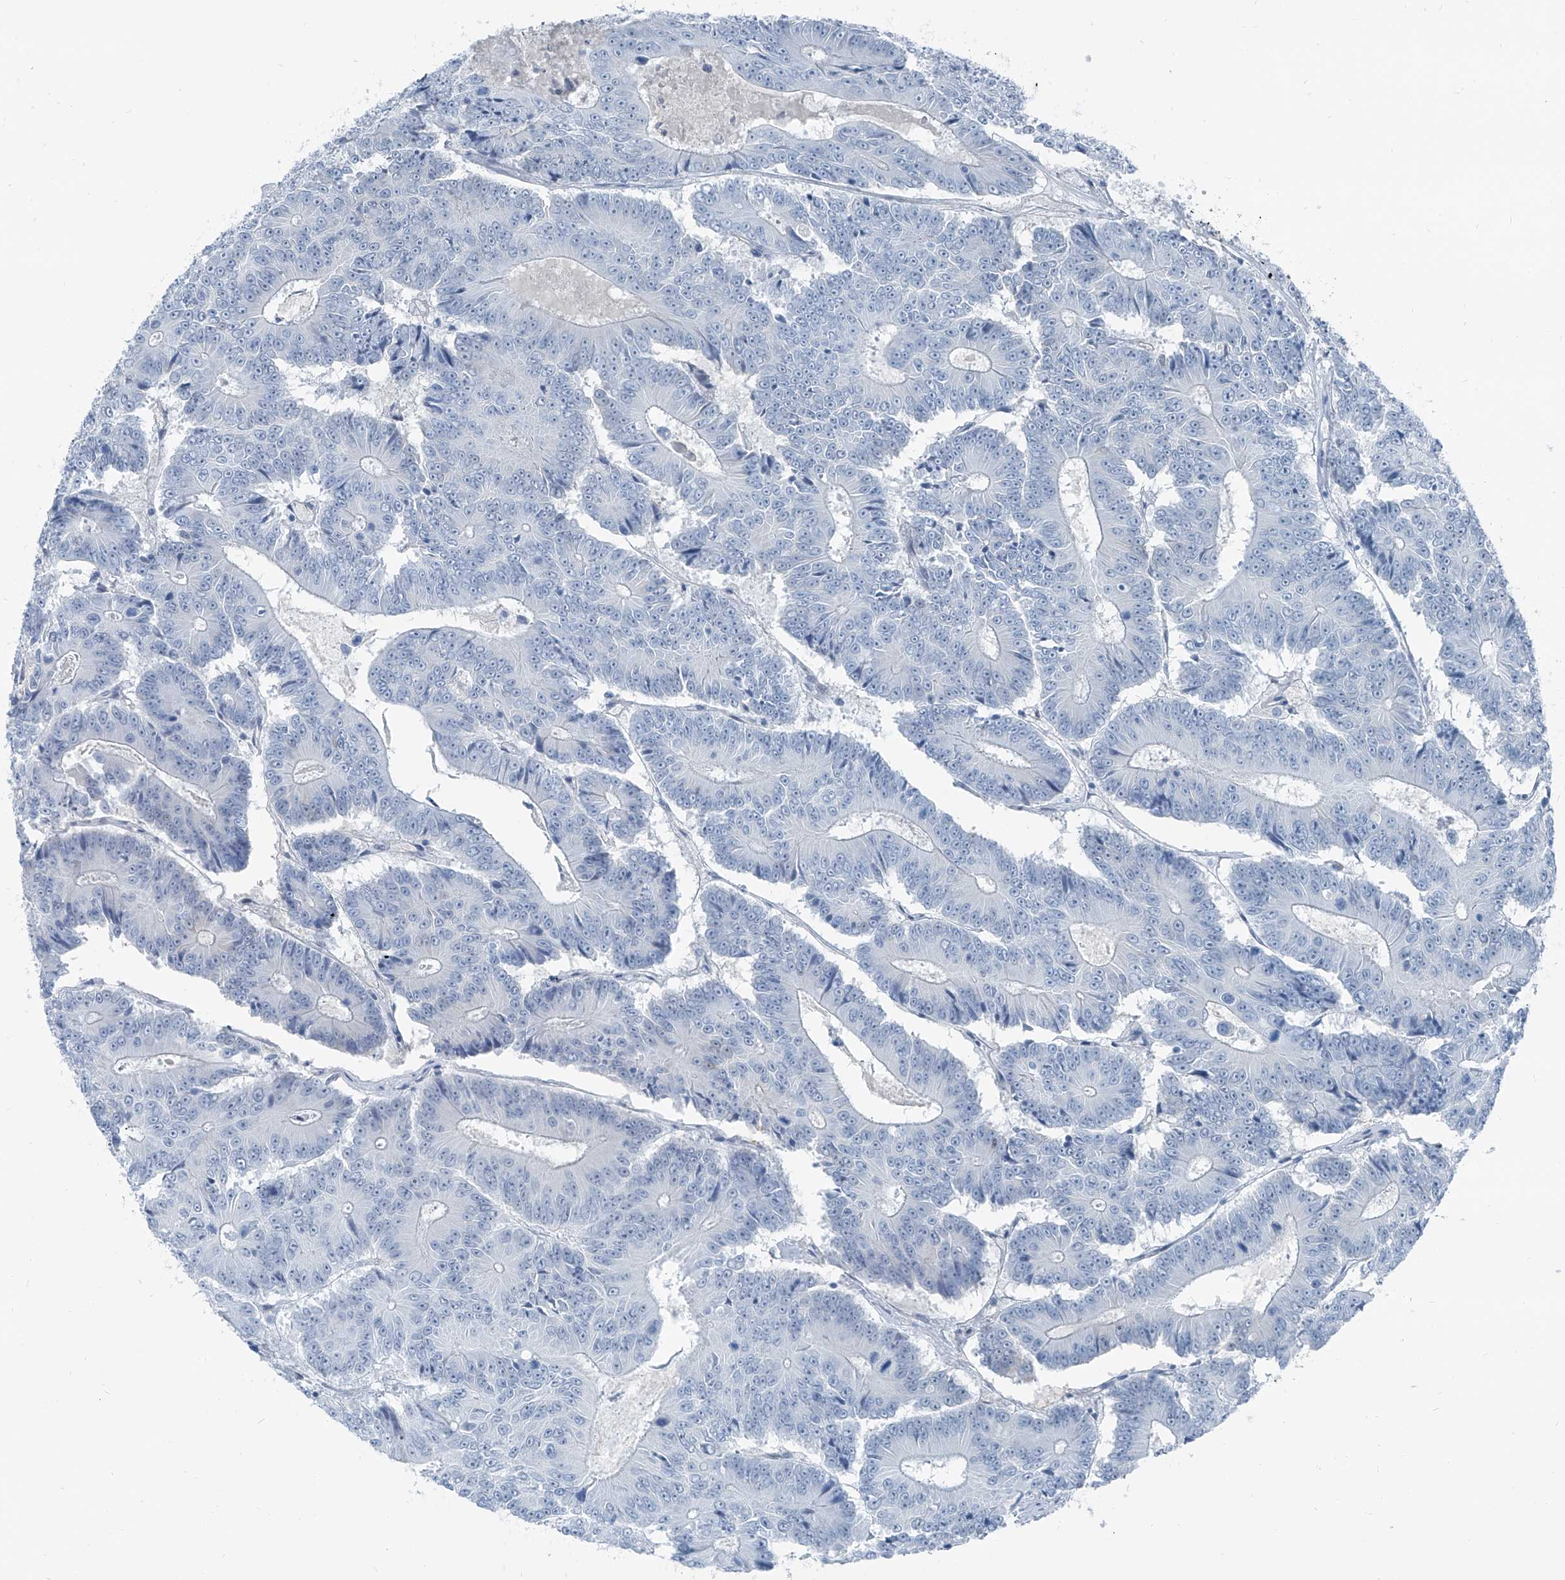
{"staining": {"intensity": "negative", "quantity": "none", "location": "none"}, "tissue": "colorectal cancer", "cell_type": "Tumor cells", "image_type": "cancer", "snomed": [{"axis": "morphology", "description": "Adenocarcinoma, NOS"}, {"axis": "topography", "description": "Colon"}], "caption": "DAB (3,3'-diaminobenzidine) immunohistochemical staining of colorectal adenocarcinoma displays no significant expression in tumor cells.", "gene": "RGN", "patient": {"sex": "male", "age": 83}}